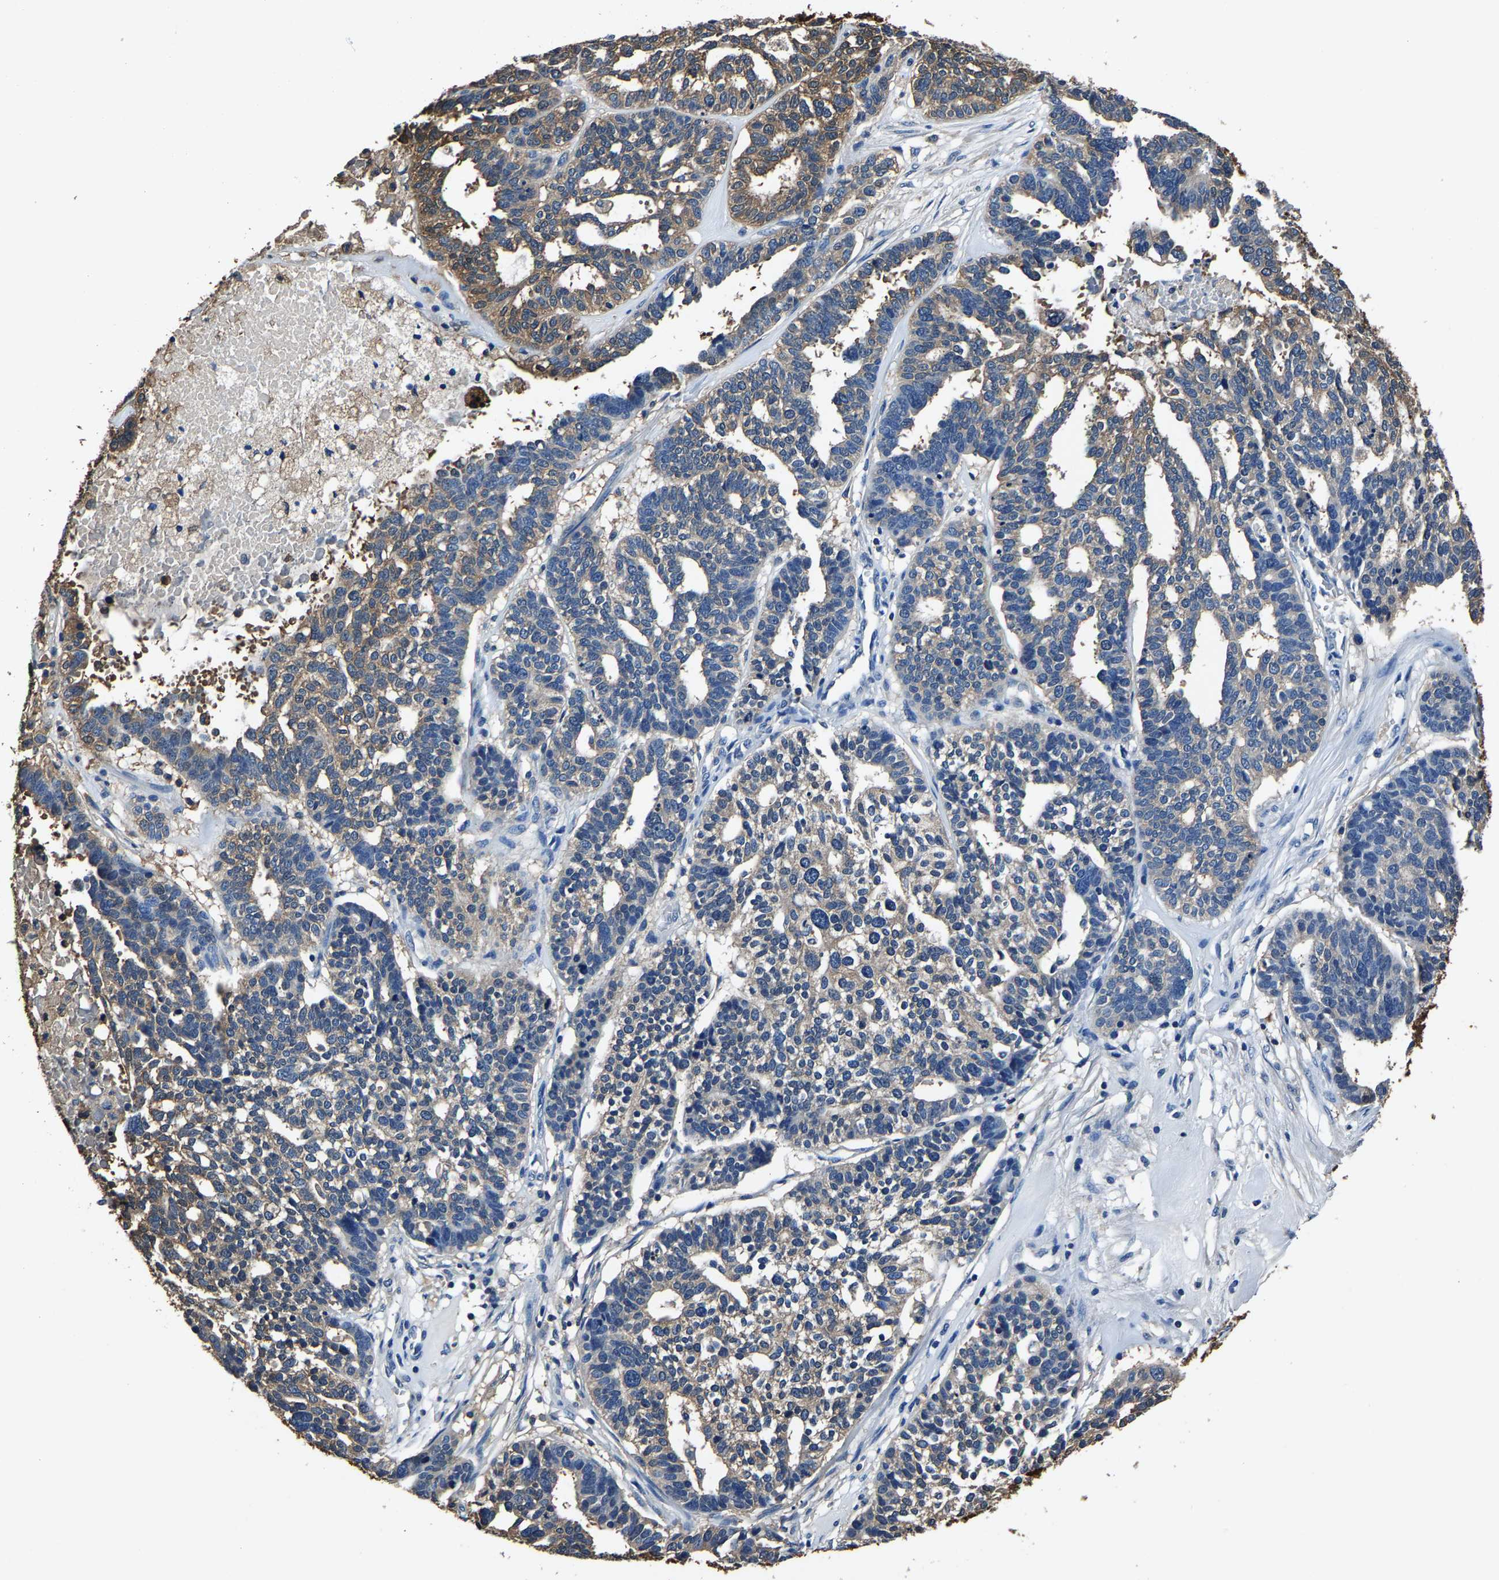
{"staining": {"intensity": "moderate", "quantity": "<25%", "location": "cytoplasmic/membranous"}, "tissue": "ovarian cancer", "cell_type": "Tumor cells", "image_type": "cancer", "snomed": [{"axis": "morphology", "description": "Cystadenocarcinoma, serous, NOS"}, {"axis": "topography", "description": "Ovary"}], "caption": "Approximately <25% of tumor cells in serous cystadenocarcinoma (ovarian) reveal moderate cytoplasmic/membranous protein expression as visualized by brown immunohistochemical staining.", "gene": "ALDOB", "patient": {"sex": "female", "age": 59}}